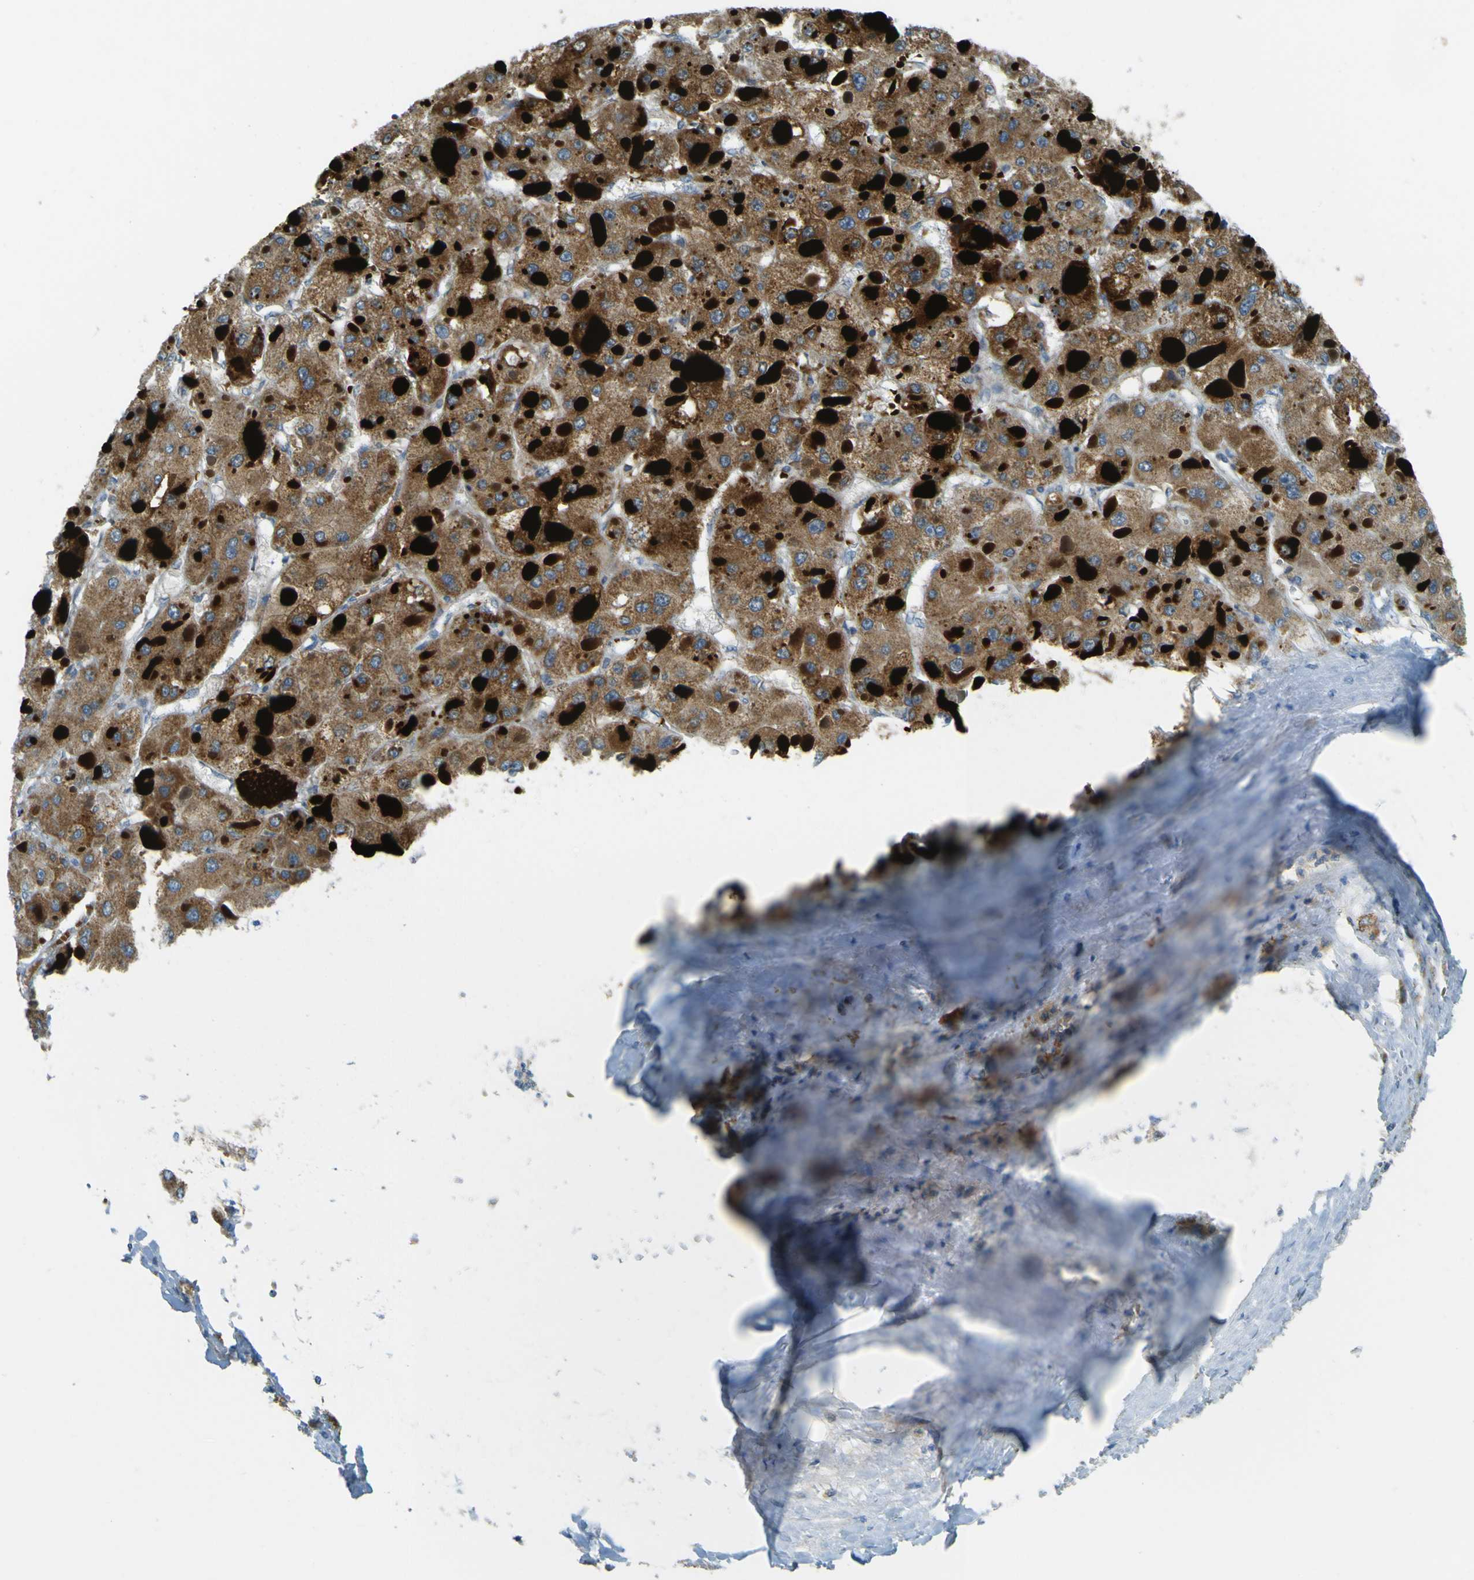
{"staining": {"intensity": "moderate", "quantity": ">75%", "location": "cytoplasmic/membranous"}, "tissue": "liver cancer", "cell_type": "Tumor cells", "image_type": "cancer", "snomed": [{"axis": "morphology", "description": "Carcinoma, Hepatocellular, NOS"}, {"axis": "topography", "description": "Liver"}], "caption": "Immunohistochemistry micrograph of neoplastic tissue: liver cancer (hepatocellular carcinoma) stained using immunohistochemistry (IHC) displays medium levels of moderate protein expression localized specifically in the cytoplasmic/membranous of tumor cells, appearing as a cytoplasmic/membranous brown color.", "gene": "FKTN", "patient": {"sex": "female", "age": 73}}